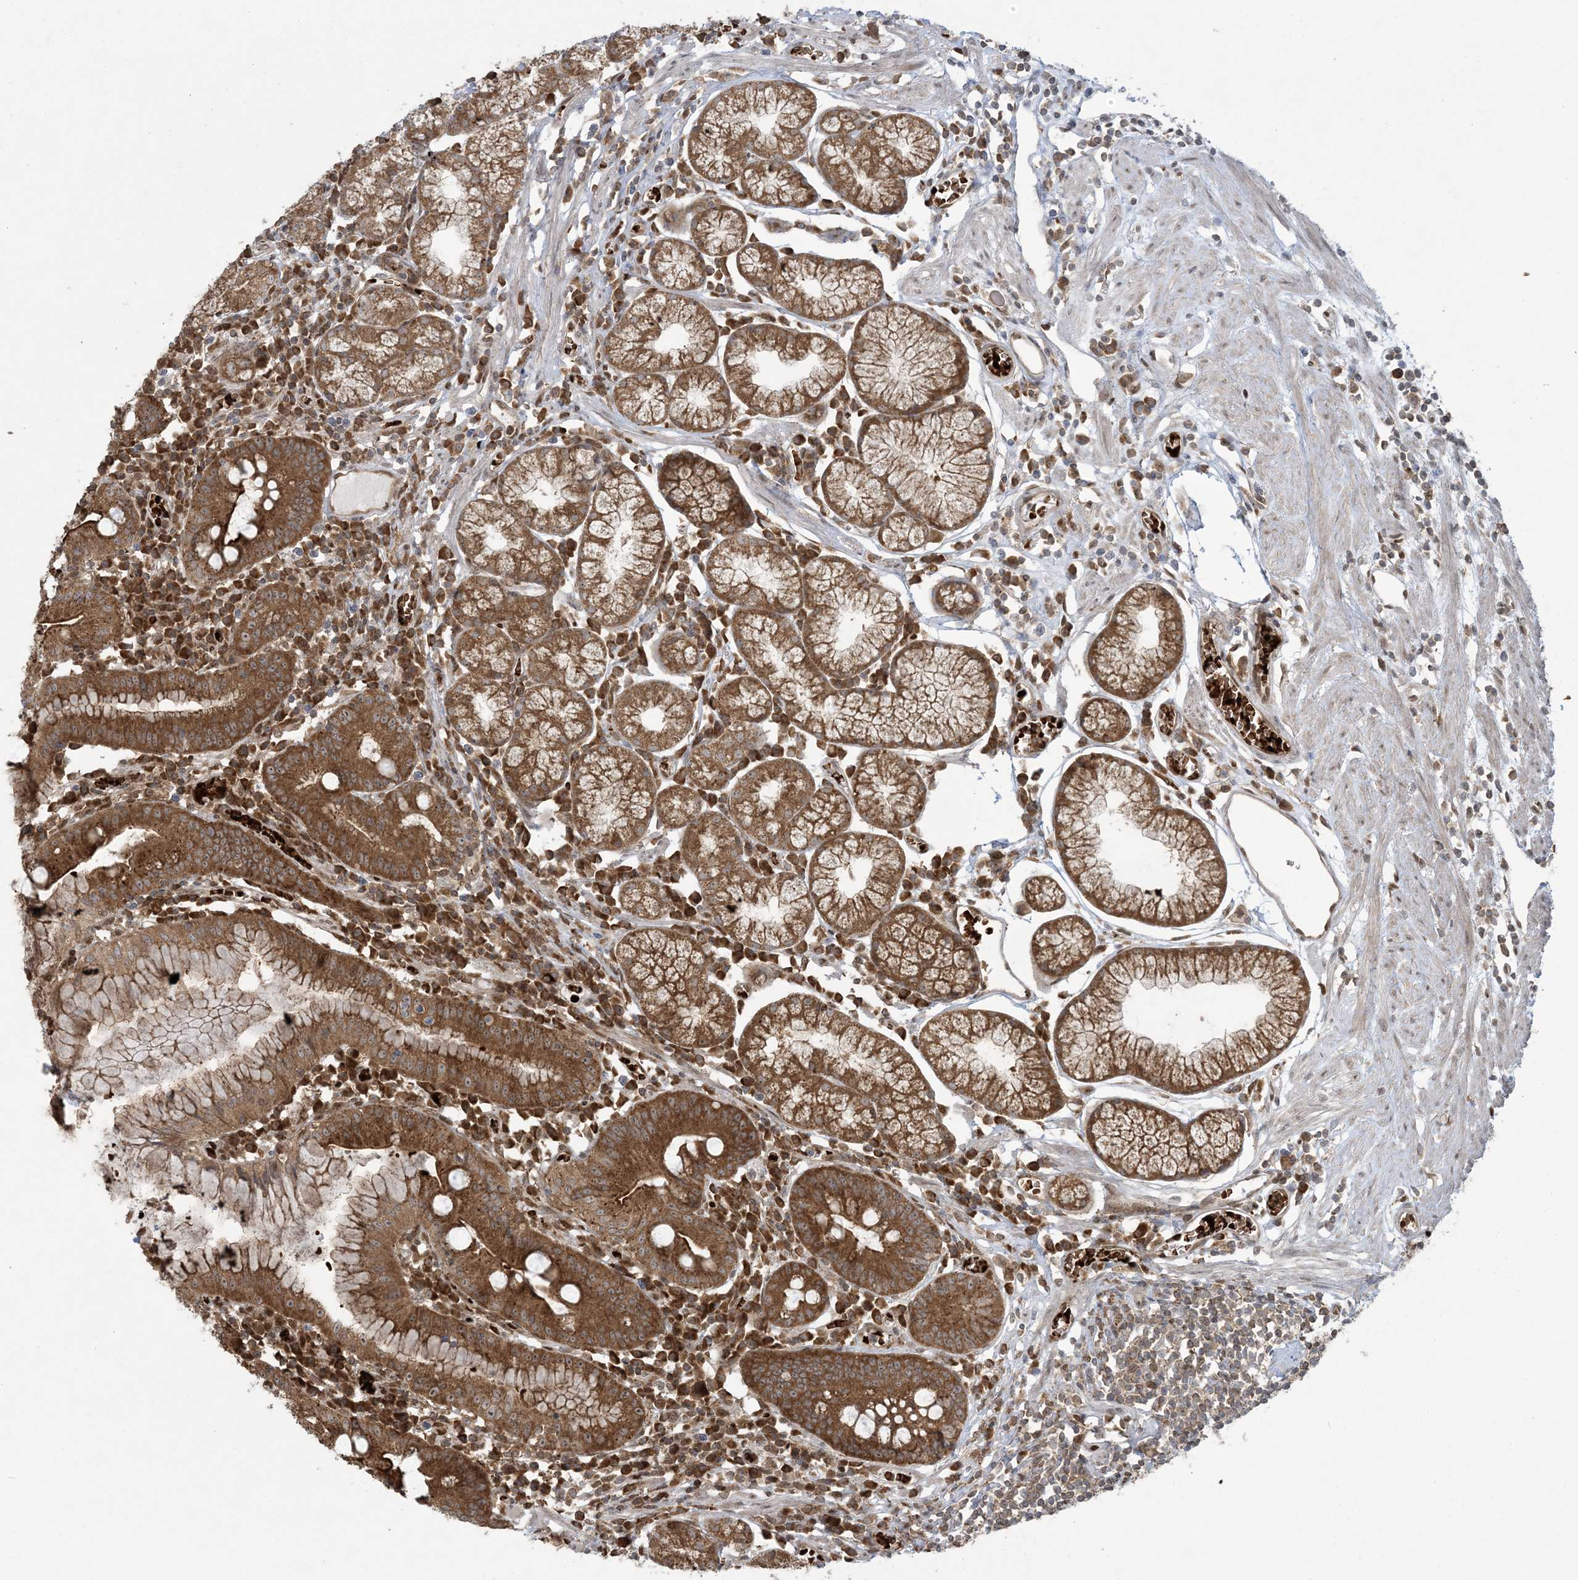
{"staining": {"intensity": "moderate", "quantity": ">75%", "location": "cytoplasmic/membranous"}, "tissue": "stomach", "cell_type": "Glandular cells", "image_type": "normal", "snomed": [{"axis": "morphology", "description": "Normal tissue, NOS"}, {"axis": "topography", "description": "Stomach"}], "caption": "Immunohistochemistry (IHC) histopathology image of benign stomach stained for a protein (brown), which demonstrates medium levels of moderate cytoplasmic/membranous staining in approximately >75% of glandular cells.", "gene": "ABCF3", "patient": {"sex": "male", "age": 55}}